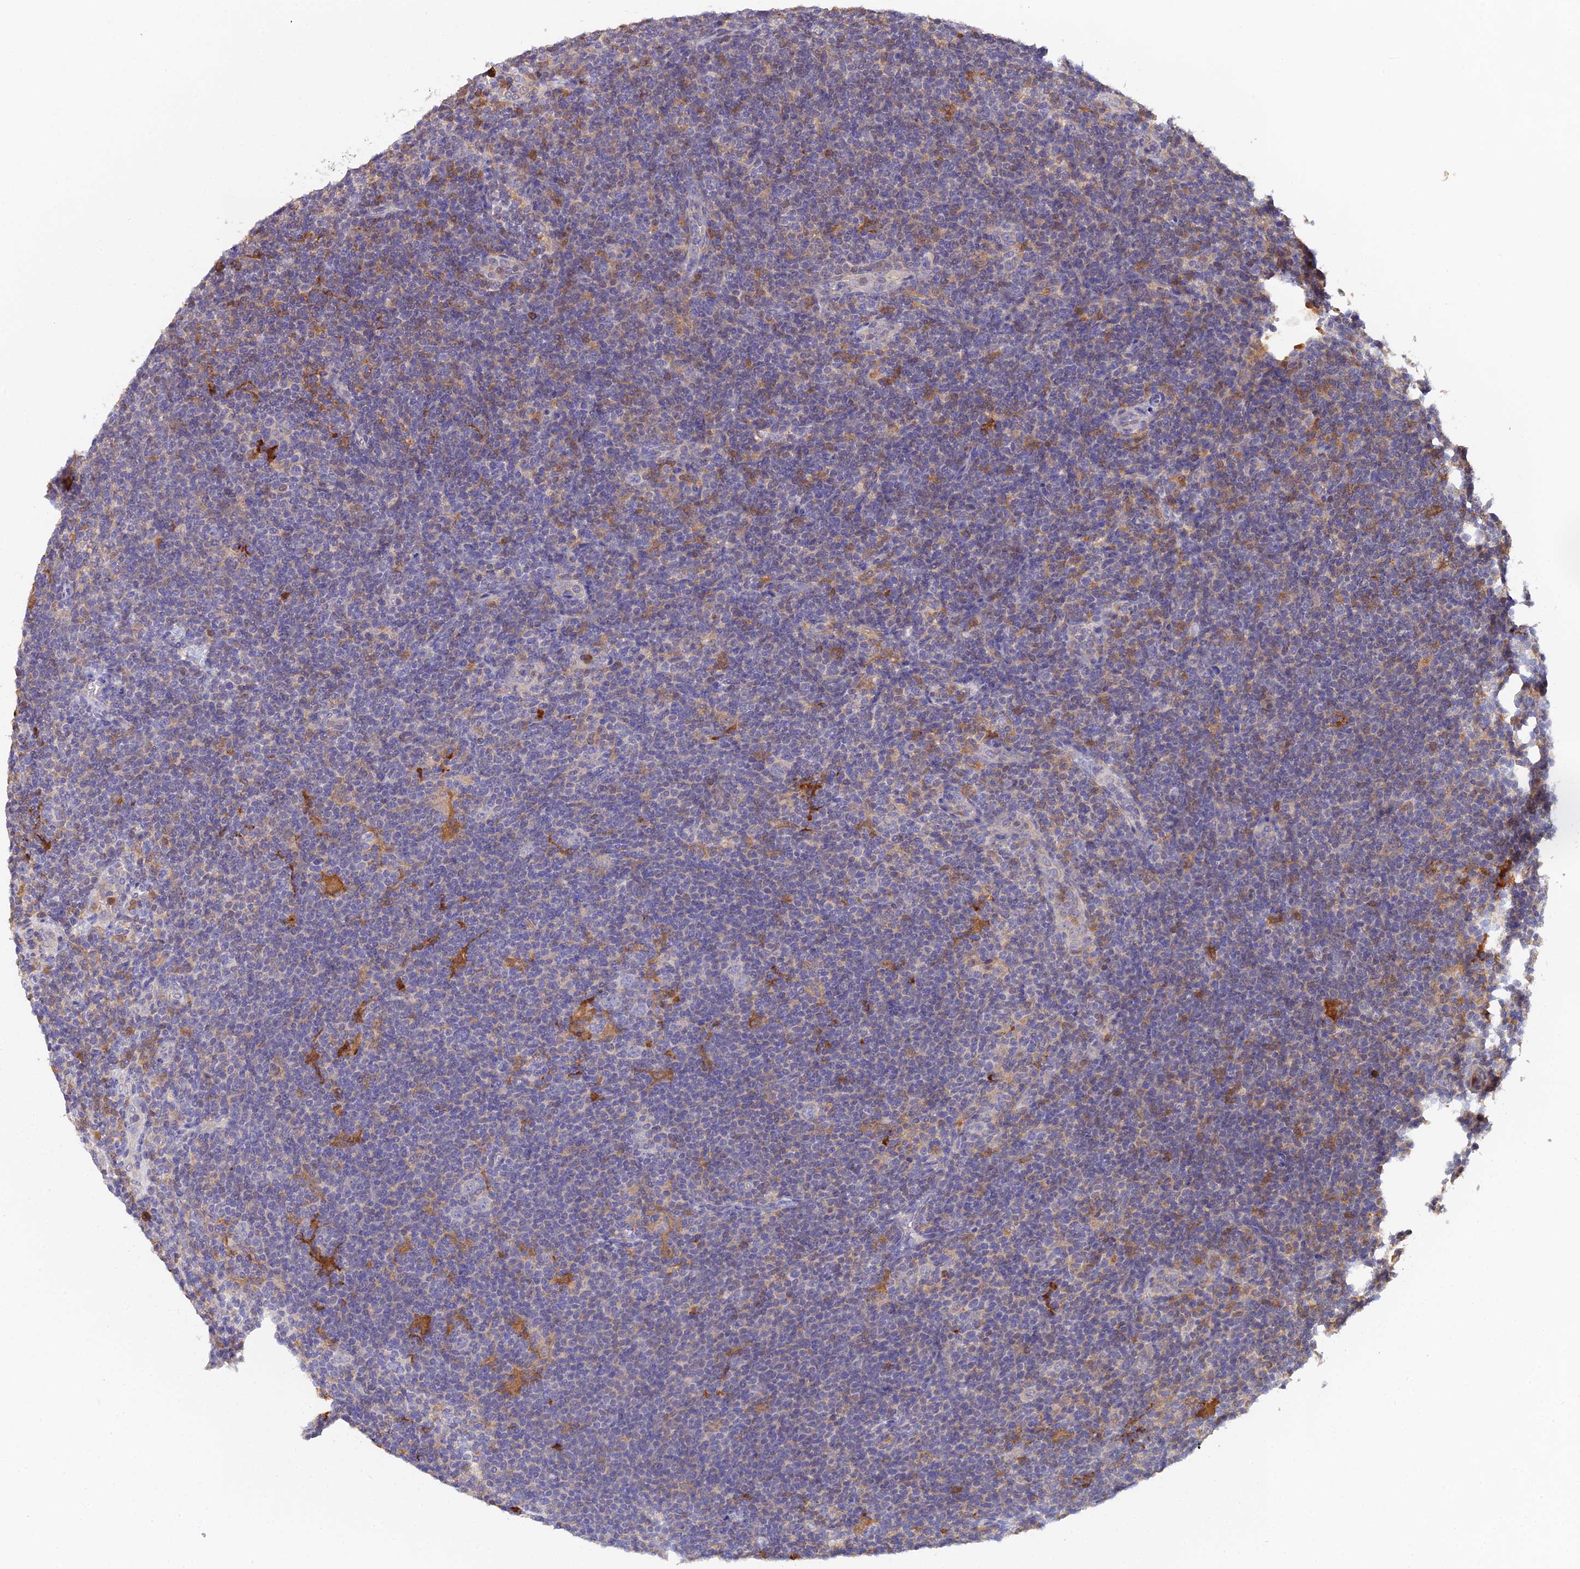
{"staining": {"intensity": "negative", "quantity": "none", "location": "none"}, "tissue": "lymphoma", "cell_type": "Tumor cells", "image_type": "cancer", "snomed": [{"axis": "morphology", "description": "Hodgkin's disease, NOS"}, {"axis": "topography", "description": "Lymph node"}], "caption": "A histopathology image of lymphoma stained for a protein displays no brown staining in tumor cells. The staining was performed using DAB to visualize the protein expression in brown, while the nuclei were stained in blue with hematoxylin (Magnification: 20x).", "gene": "FBP1", "patient": {"sex": "female", "age": 57}}